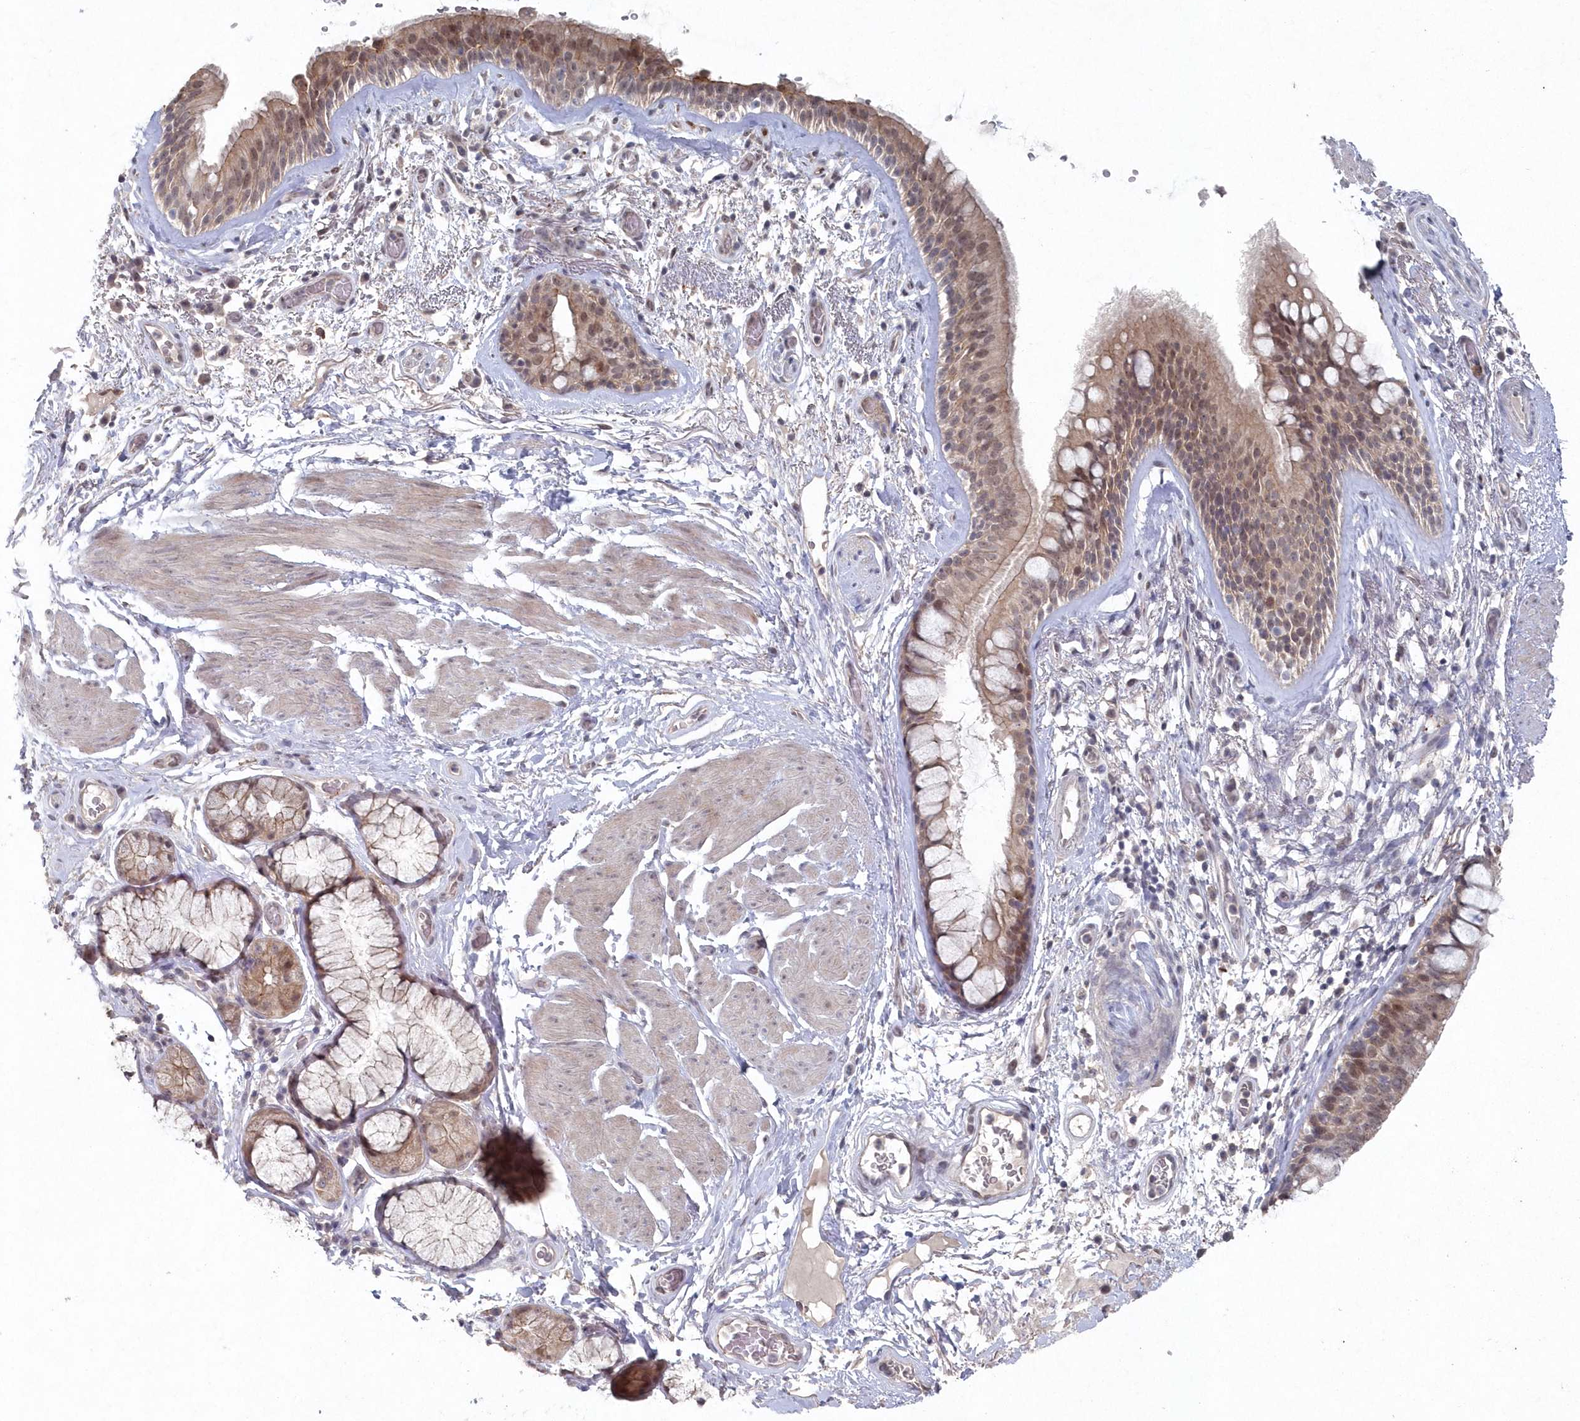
{"staining": {"intensity": "moderate", "quantity": ">75%", "location": "cytoplasmic/membranous"}, "tissue": "bronchus", "cell_type": "Respiratory epithelial cells", "image_type": "normal", "snomed": [{"axis": "morphology", "description": "Normal tissue, NOS"}, {"axis": "topography", "description": "Cartilage tissue"}], "caption": "Bronchus stained with immunohistochemistry reveals moderate cytoplasmic/membranous expression in about >75% of respiratory epithelial cells.", "gene": "VSIG2", "patient": {"sex": "female", "age": 63}}